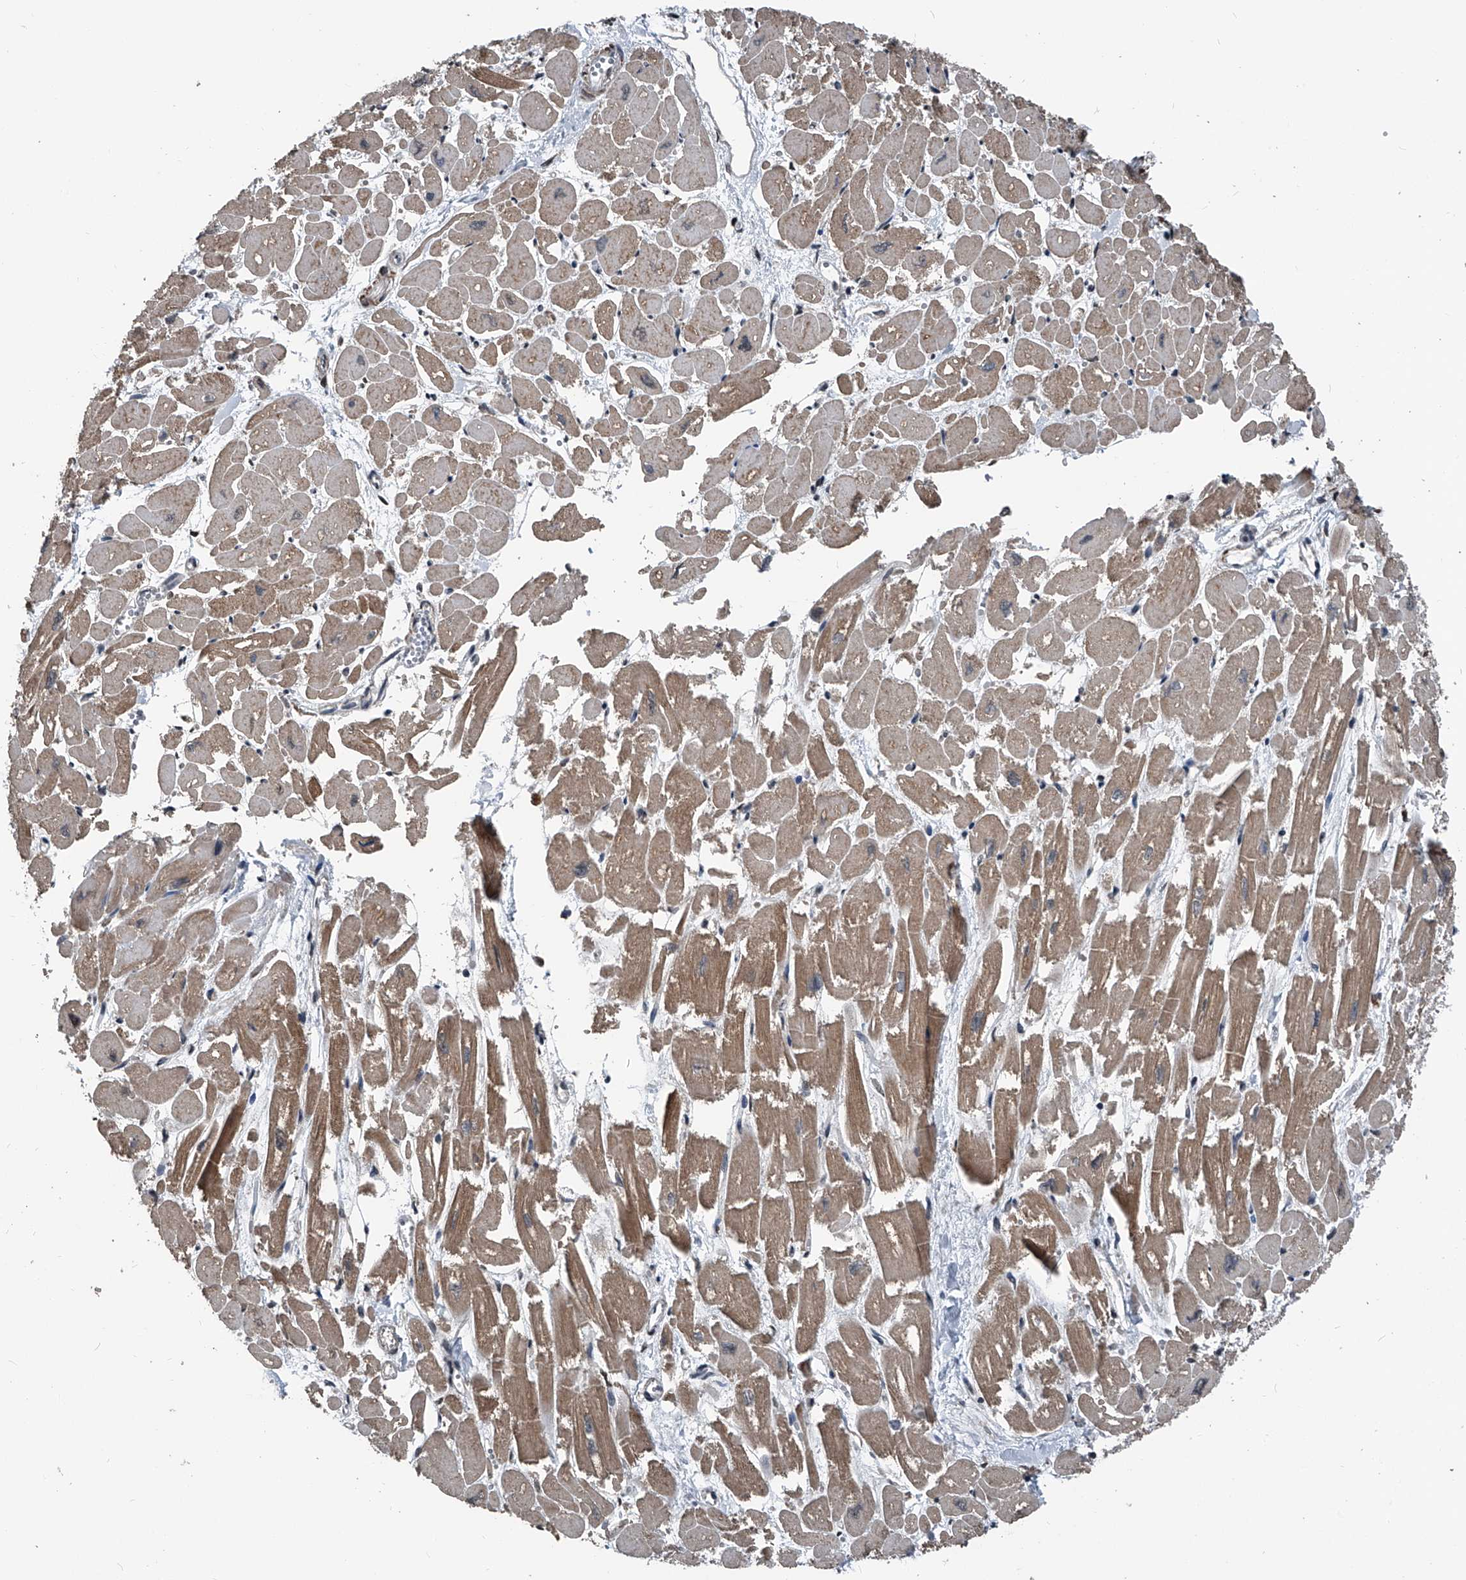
{"staining": {"intensity": "moderate", "quantity": ">75%", "location": "cytoplasmic/membranous,nuclear"}, "tissue": "heart muscle", "cell_type": "Cardiomyocytes", "image_type": "normal", "snomed": [{"axis": "morphology", "description": "Normal tissue, NOS"}, {"axis": "topography", "description": "Heart"}], "caption": "The photomicrograph shows immunohistochemical staining of normal heart muscle. There is moderate cytoplasmic/membranous,nuclear staining is appreciated in approximately >75% of cardiomyocytes.", "gene": "FKBP5", "patient": {"sex": "male", "age": 54}}